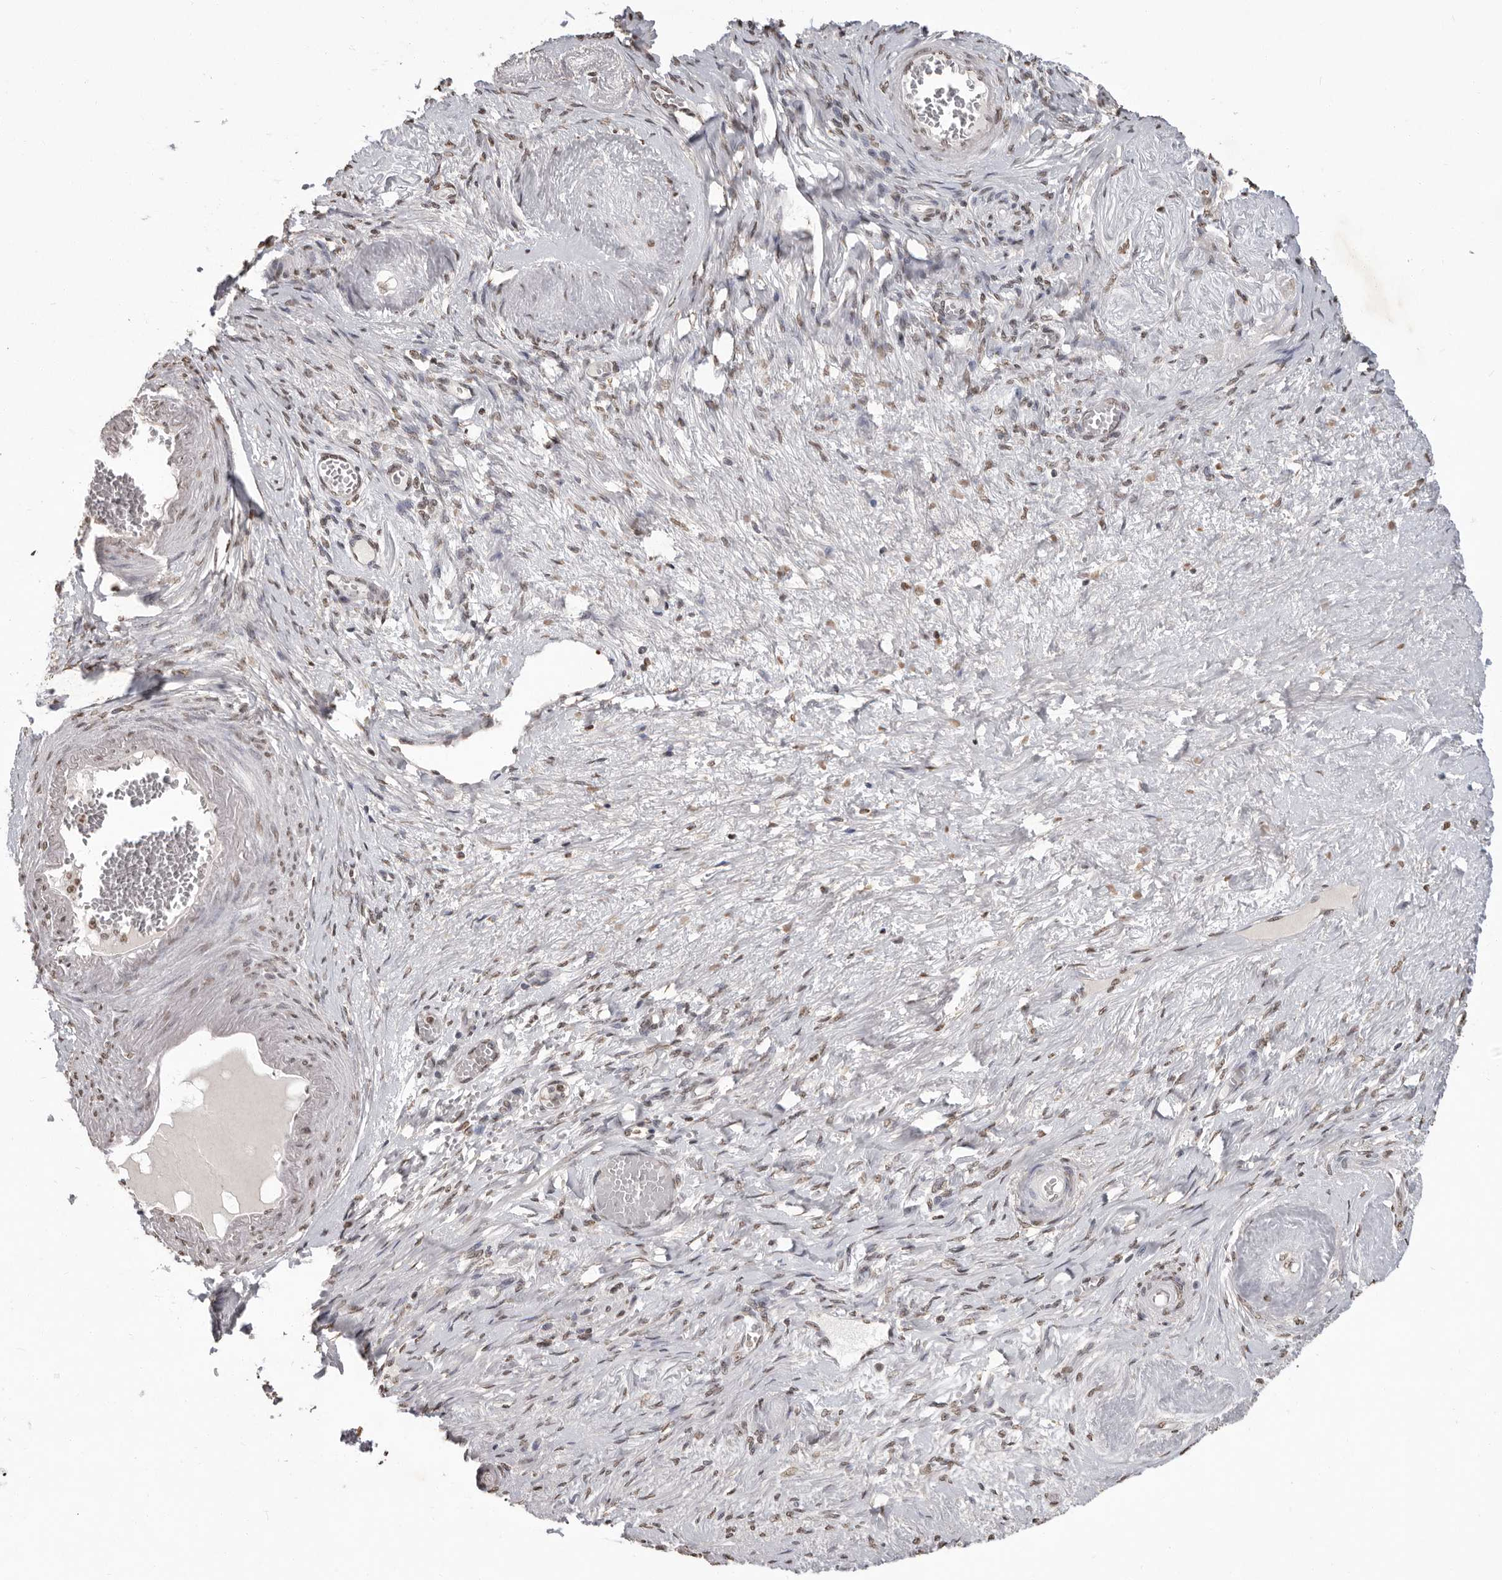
{"staining": {"intensity": "moderate", "quantity": ">75%", "location": "nuclear"}, "tissue": "adipose tissue", "cell_type": "Adipocytes", "image_type": "normal", "snomed": [{"axis": "morphology", "description": "Normal tissue, NOS"}, {"axis": "topography", "description": "Vascular tissue"}, {"axis": "topography", "description": "Fallopian tube"}, {"axis": "topography", "description": "Ovary"}], "caption": "Adipose tissue stained with a brown dye displays moderate nuclear positive positivity in about >75% of adipocytes.", "gene": "WDR45", "patient": {"sex": "female", "age": 67}}